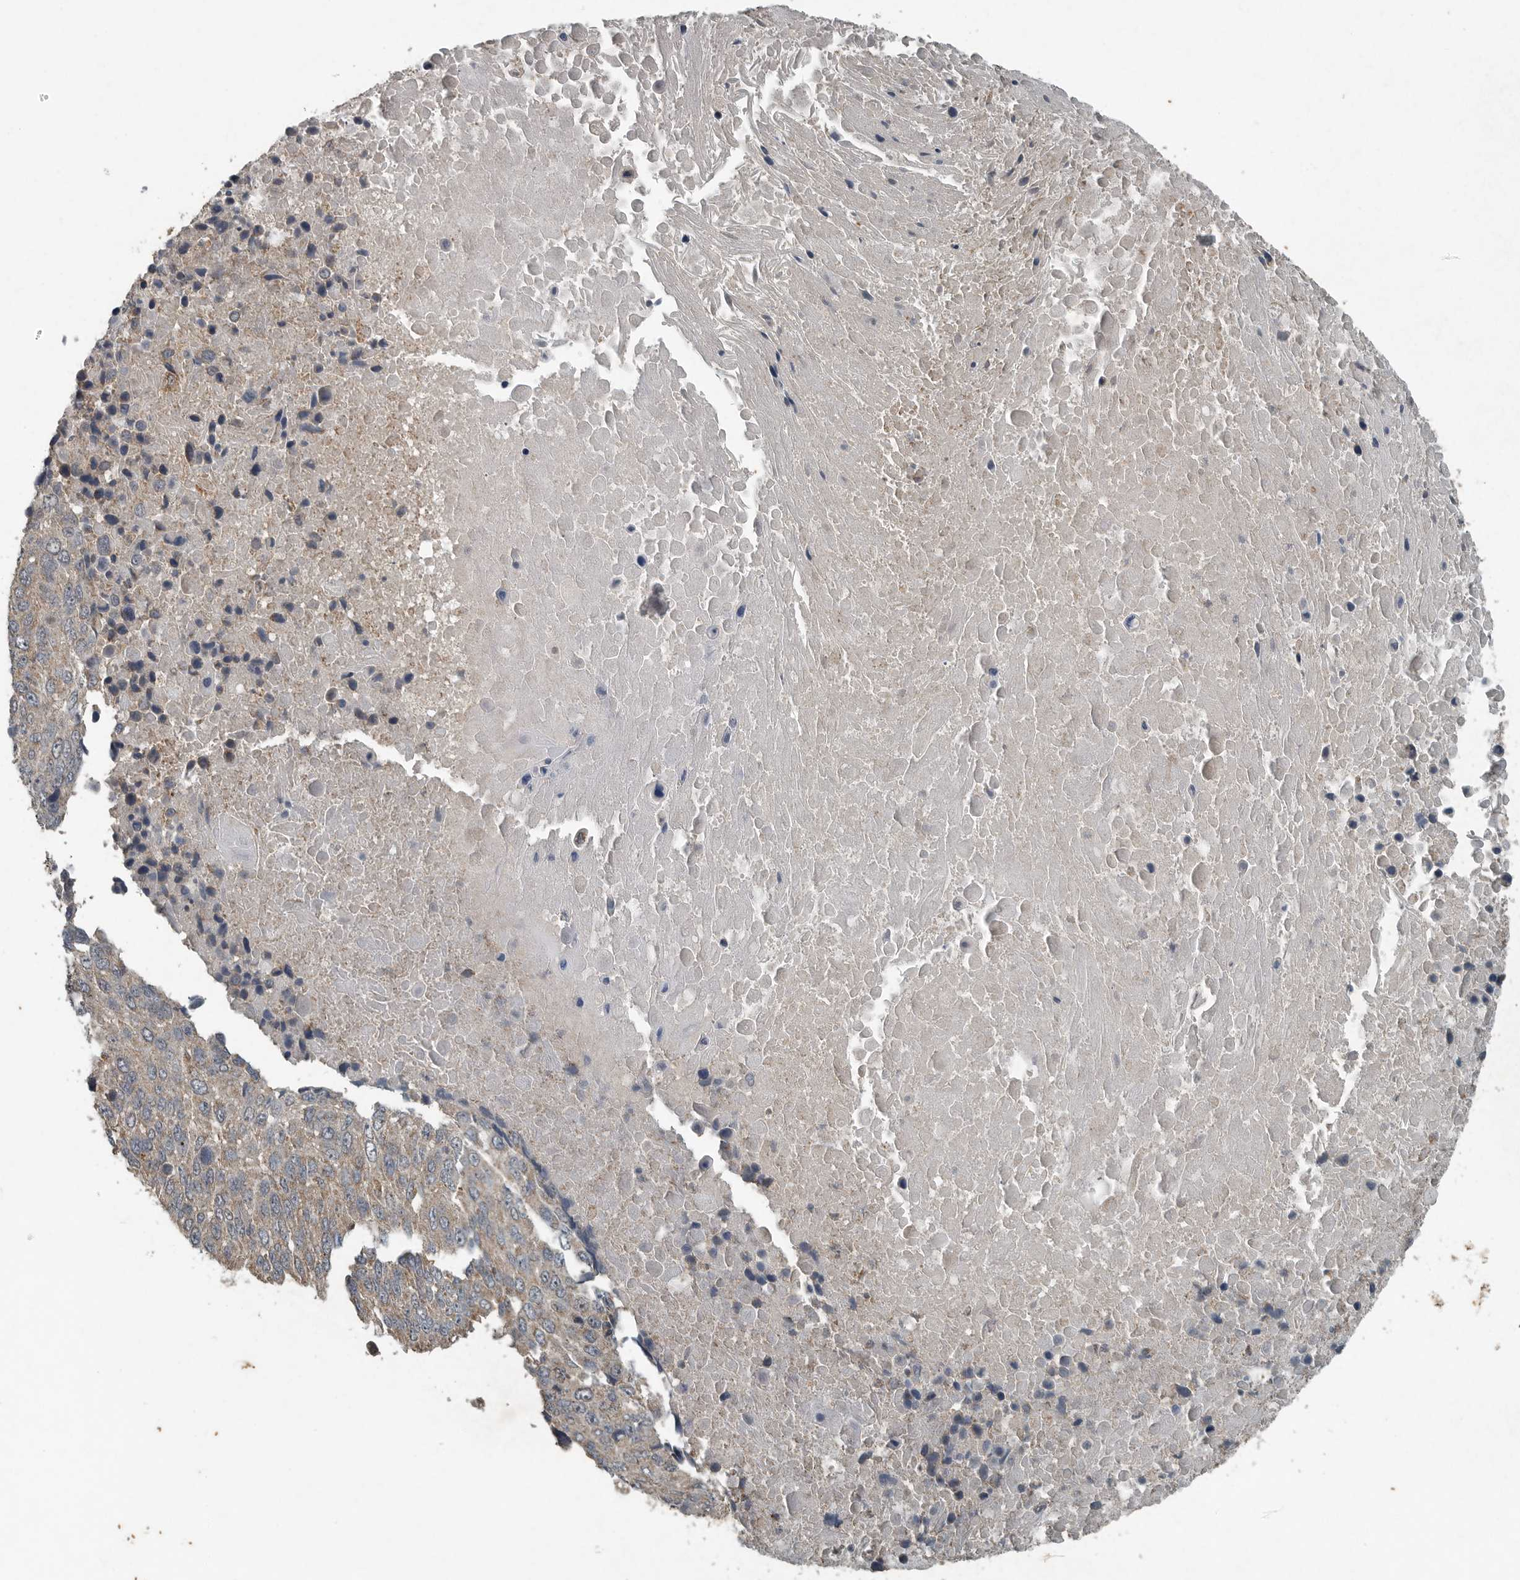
{"staining": {"intensity": "weak", "quantity": "25%-75%", "location": "cytoplasmic/membranous"}, "tissue": "lung cancer", "cell_type": "Tumor cells", "image_type": "cancer", "snomed": [{"axis": "morphology", "description": "Squamous cell carcinoma, NOS"}, {"axis": "topography", "description": "Lung"}], "caption": "Lung cancer stained for a protein (brown) shows weak cytoplasmic/membranous positive positivity in about 25%-75% of tumor cells.", "gene": "IL6ST", "patient": {"sex": "male", "age": 66}}